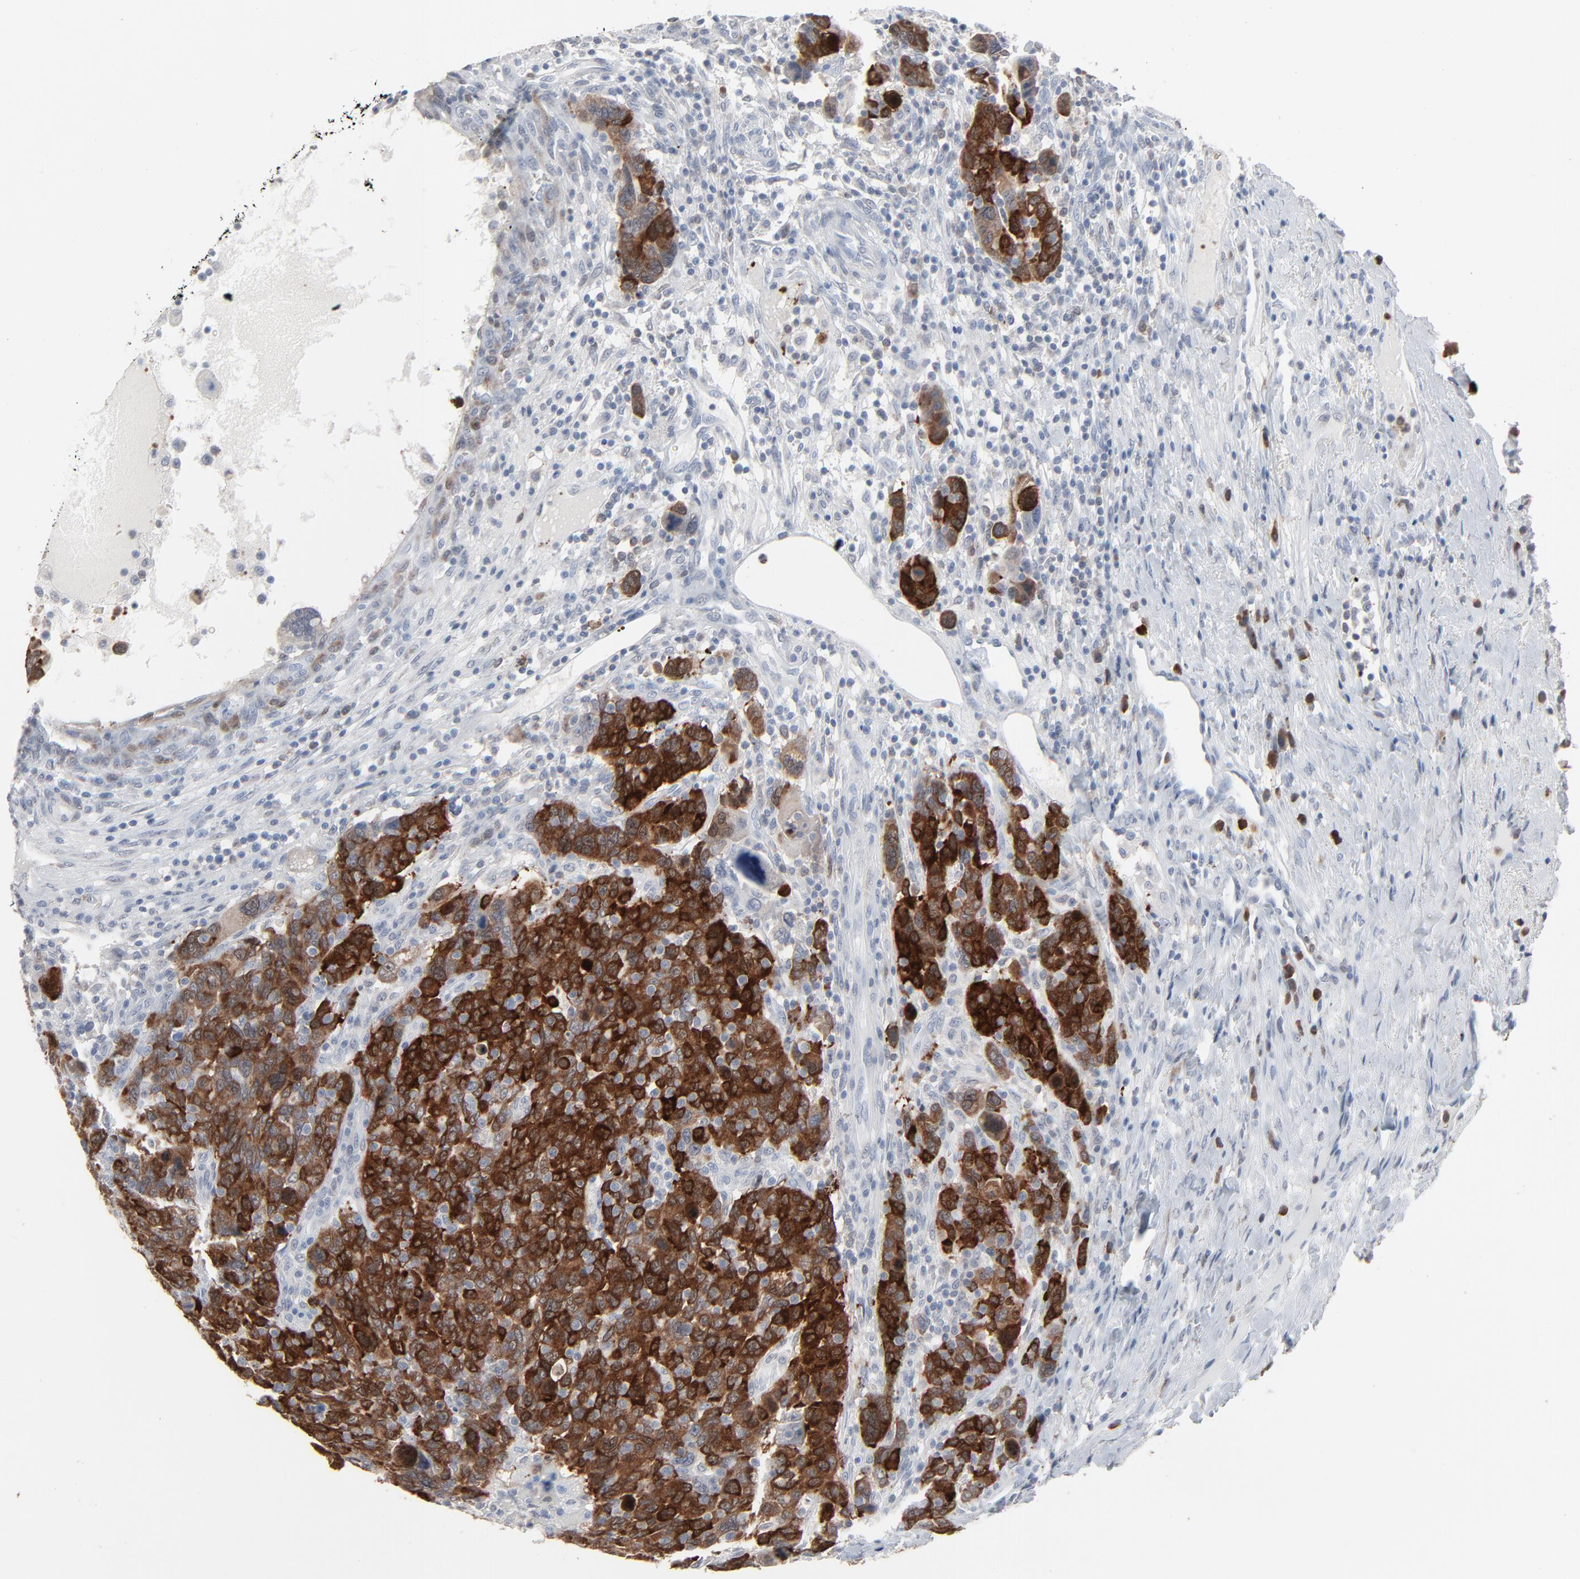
{"staining": {"intensity": "strong", "quantity": ">75%", "location": "cytoplasmic/membranous"}, "tissue": "breast cancer", "cell_type": "Tumor cells", "image_type": "cancer", "snomed": [{"axis": "morphology", "description": "Duct carcinoma"}, {"axis": "topography", "description": "Breast"}], "caption": "IHC photomicrograph of neoplastic tissue: breast cancer stained using immunohistochemistry (IHC) reveals high levels of strong protein expression localized specifically in the cytoplasmic/membranous of tumor cells, appearing as a cytoplasmic/membranous brown color.", "gene": "PHGDH", "patient": {"sex": "female", "age": 37}}